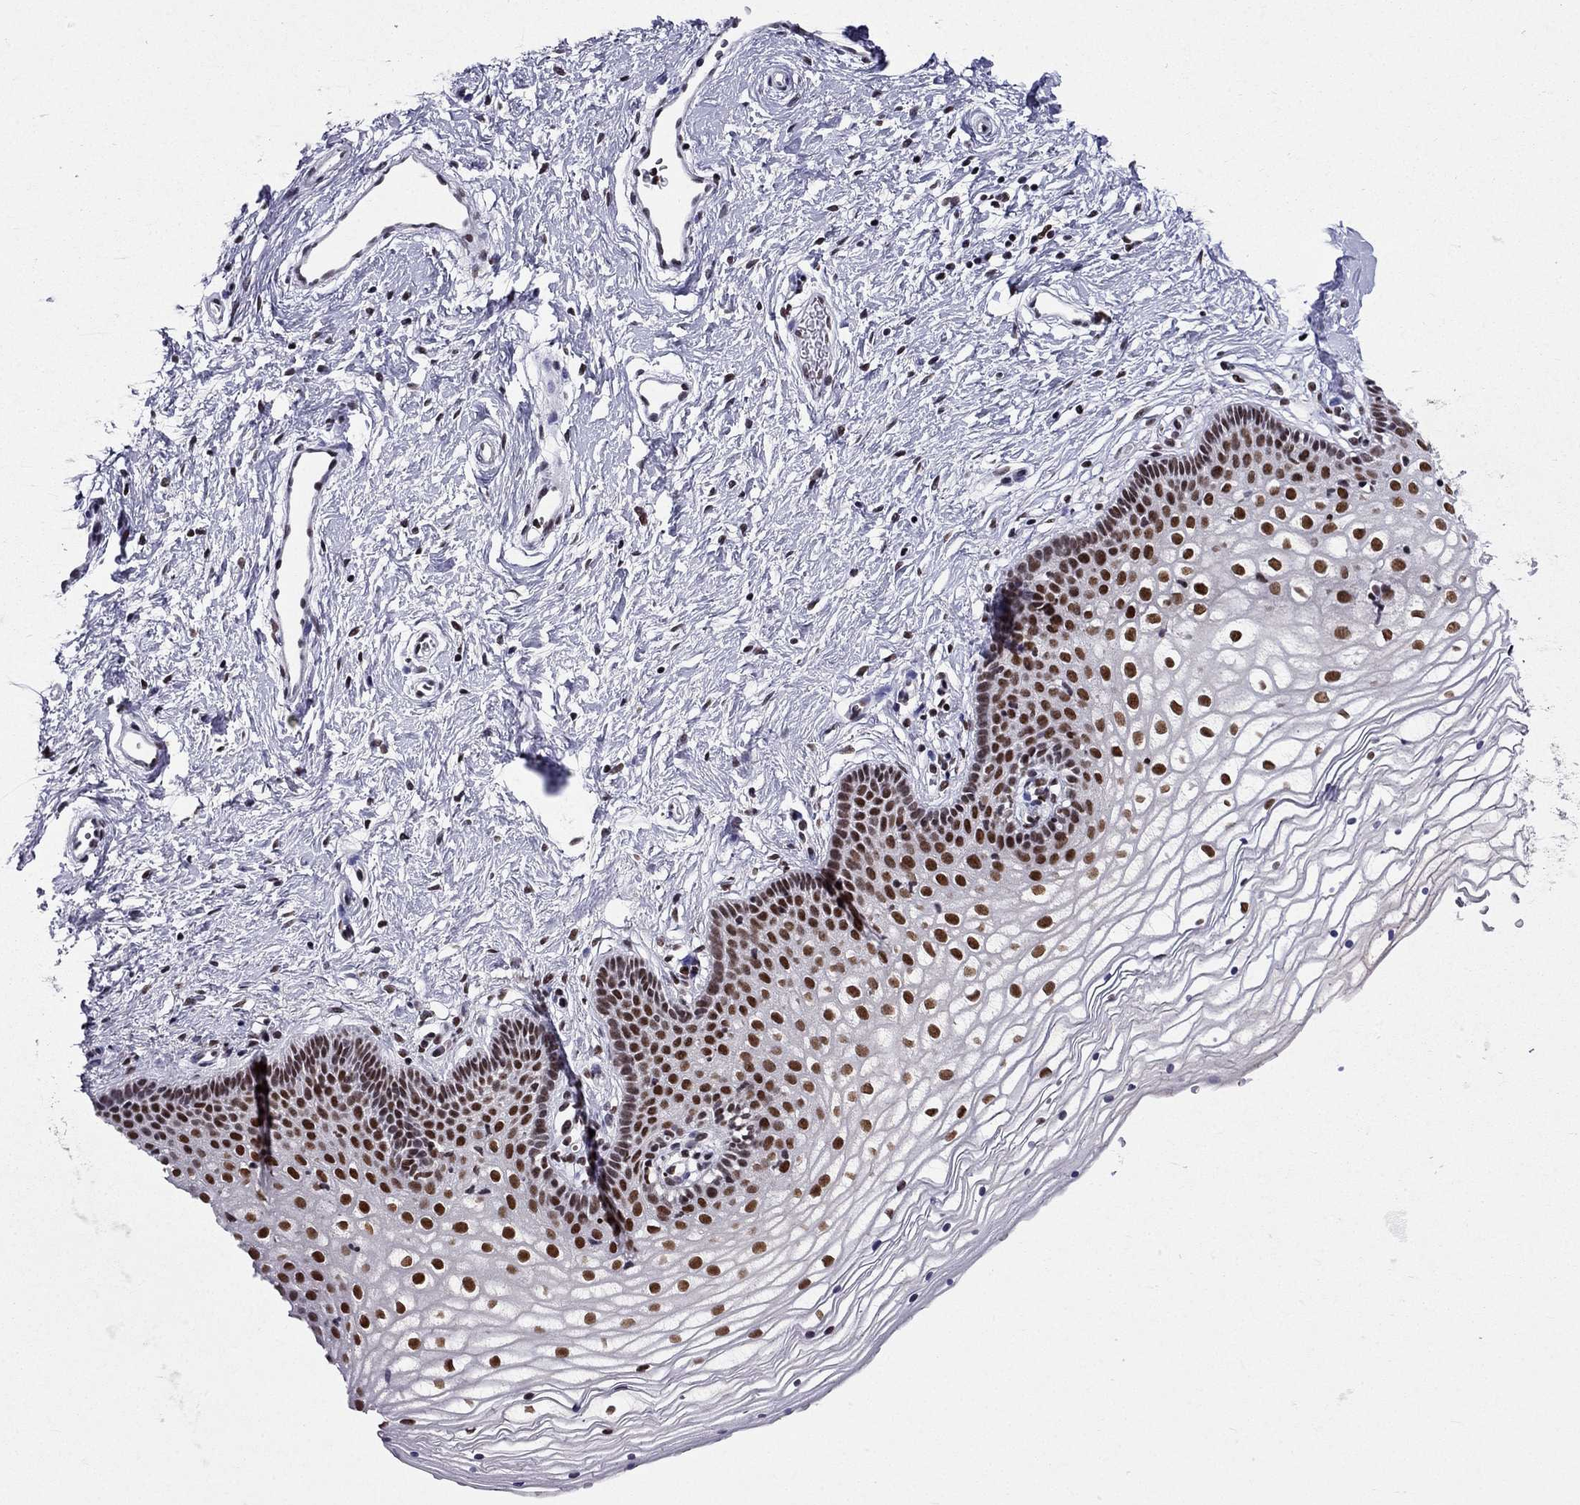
{"staining": {"intensity": "strong", "quantity": ">75%", "location": "nuclear"}, "tissue": "vagina", "cell_type": "Squamous epithelial cells", "image_type": "normal", "snomed": [{"axis": "morphology", "description": "Normal tissue, NOS"}, {"axis": "topography", "description": "Vagina"}], "caption": "High-magnification brightfield microscopy of benign vagina stained with DAB (brown) and counterstained with hematoxylin (blue). squamous epithelial cells exhibit strong nuclear expression is appreciated in about>75% of cells. The protein is stained brown, and the nuclei are stained in blue (DAB IHC with brightfield microscopy, high magnification).", "gene": "ZNF420", "patient": {"sex": "female", "age": 36}}